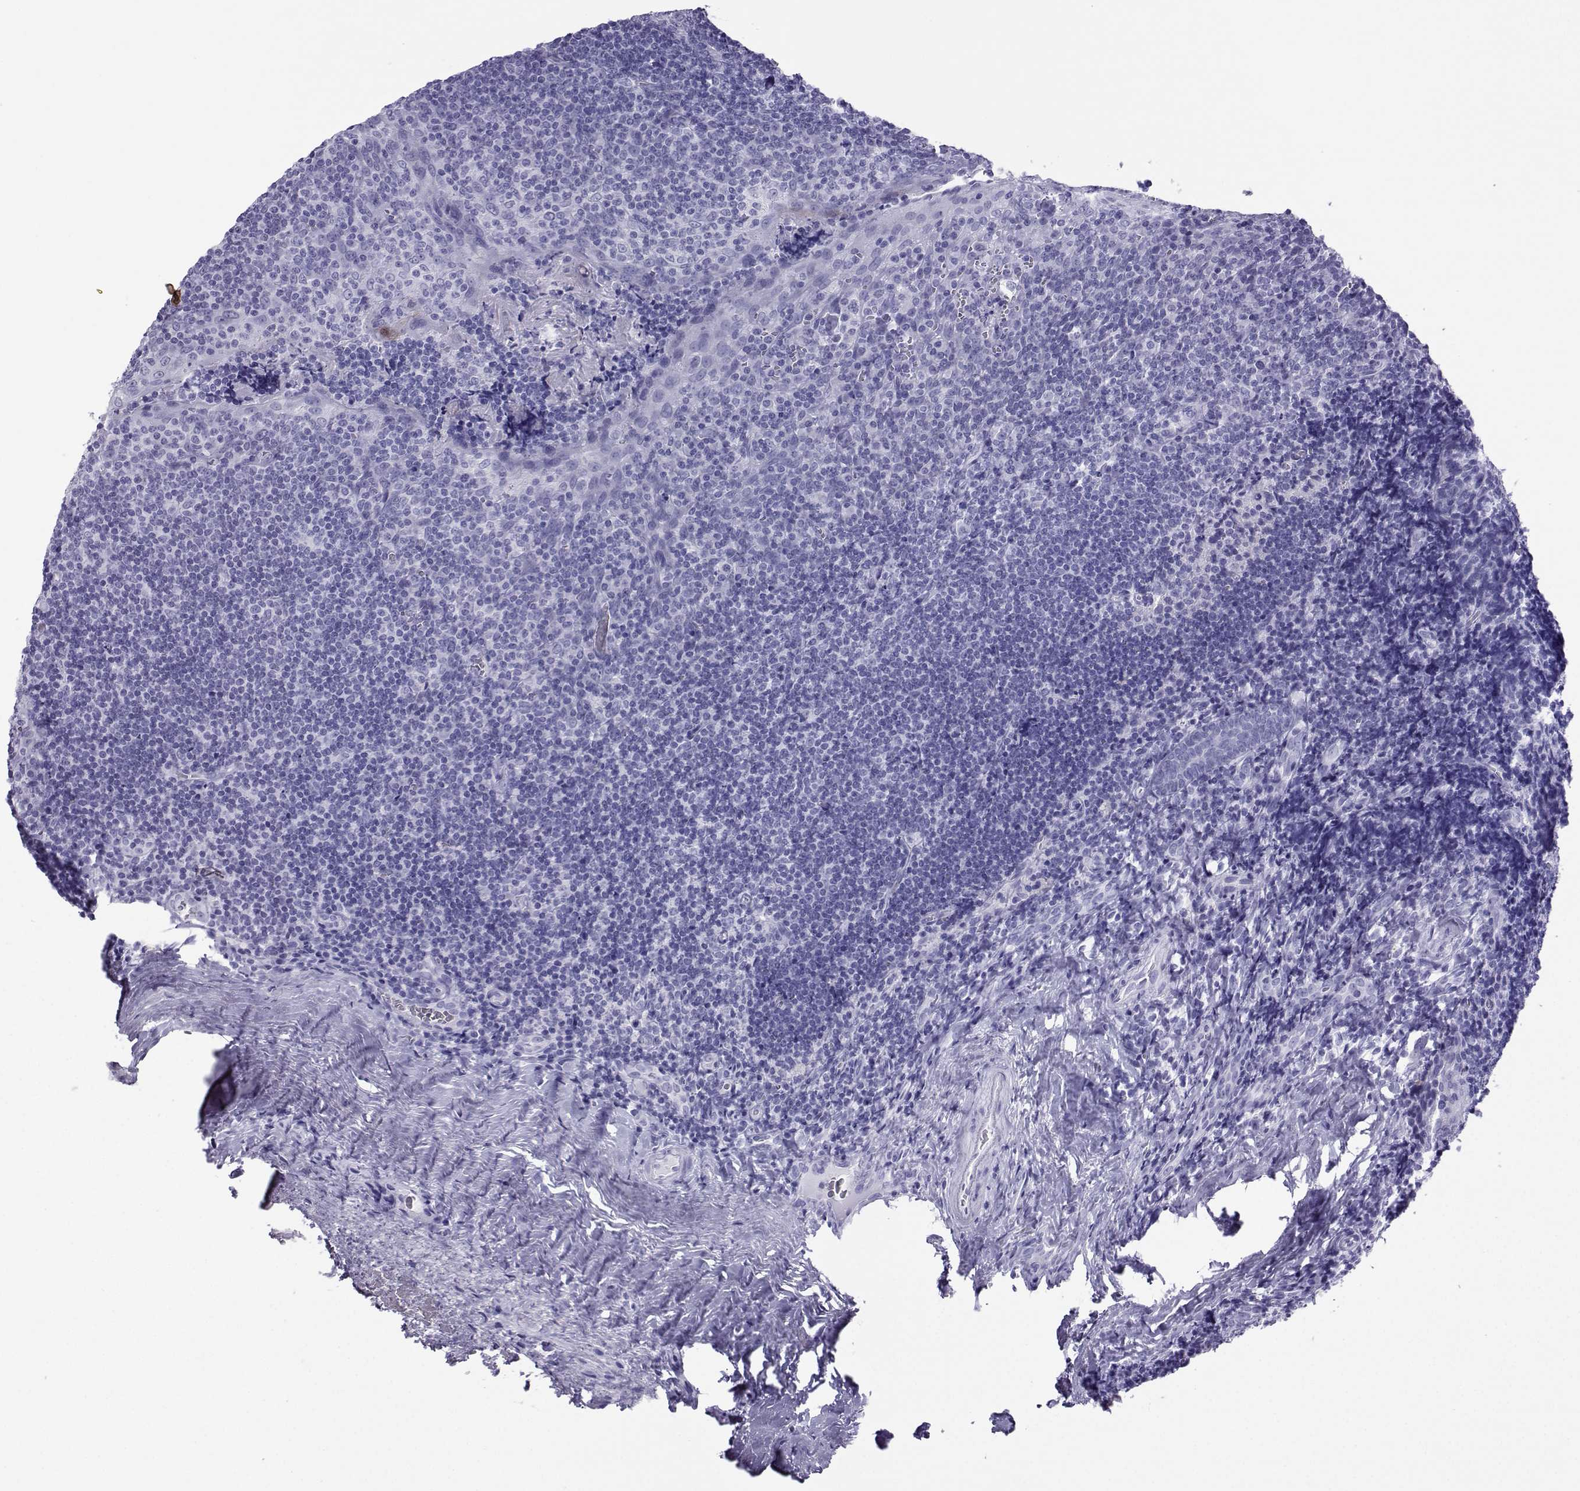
{"staining": {"intensity": "negative", "quantity": "none", "location": "none"}, "tissue": "tonsil", "cell_type": "Germinal center cells", "image_type": "normal", "snomed": [{"axis": "morphology", "description": "Normal tissue, NOS"}, {"axis": "morphology", "description": "Inflammation, NOS"}, {"axis": "topography", "description": "Tonsil"}], "caption": "This is a photomicrograph of IHC staining of benign tonsil, which shows no expression in germinal center cells.", "gene": "LORICRIN", "patient": {"sex": "female", "age": 31}}